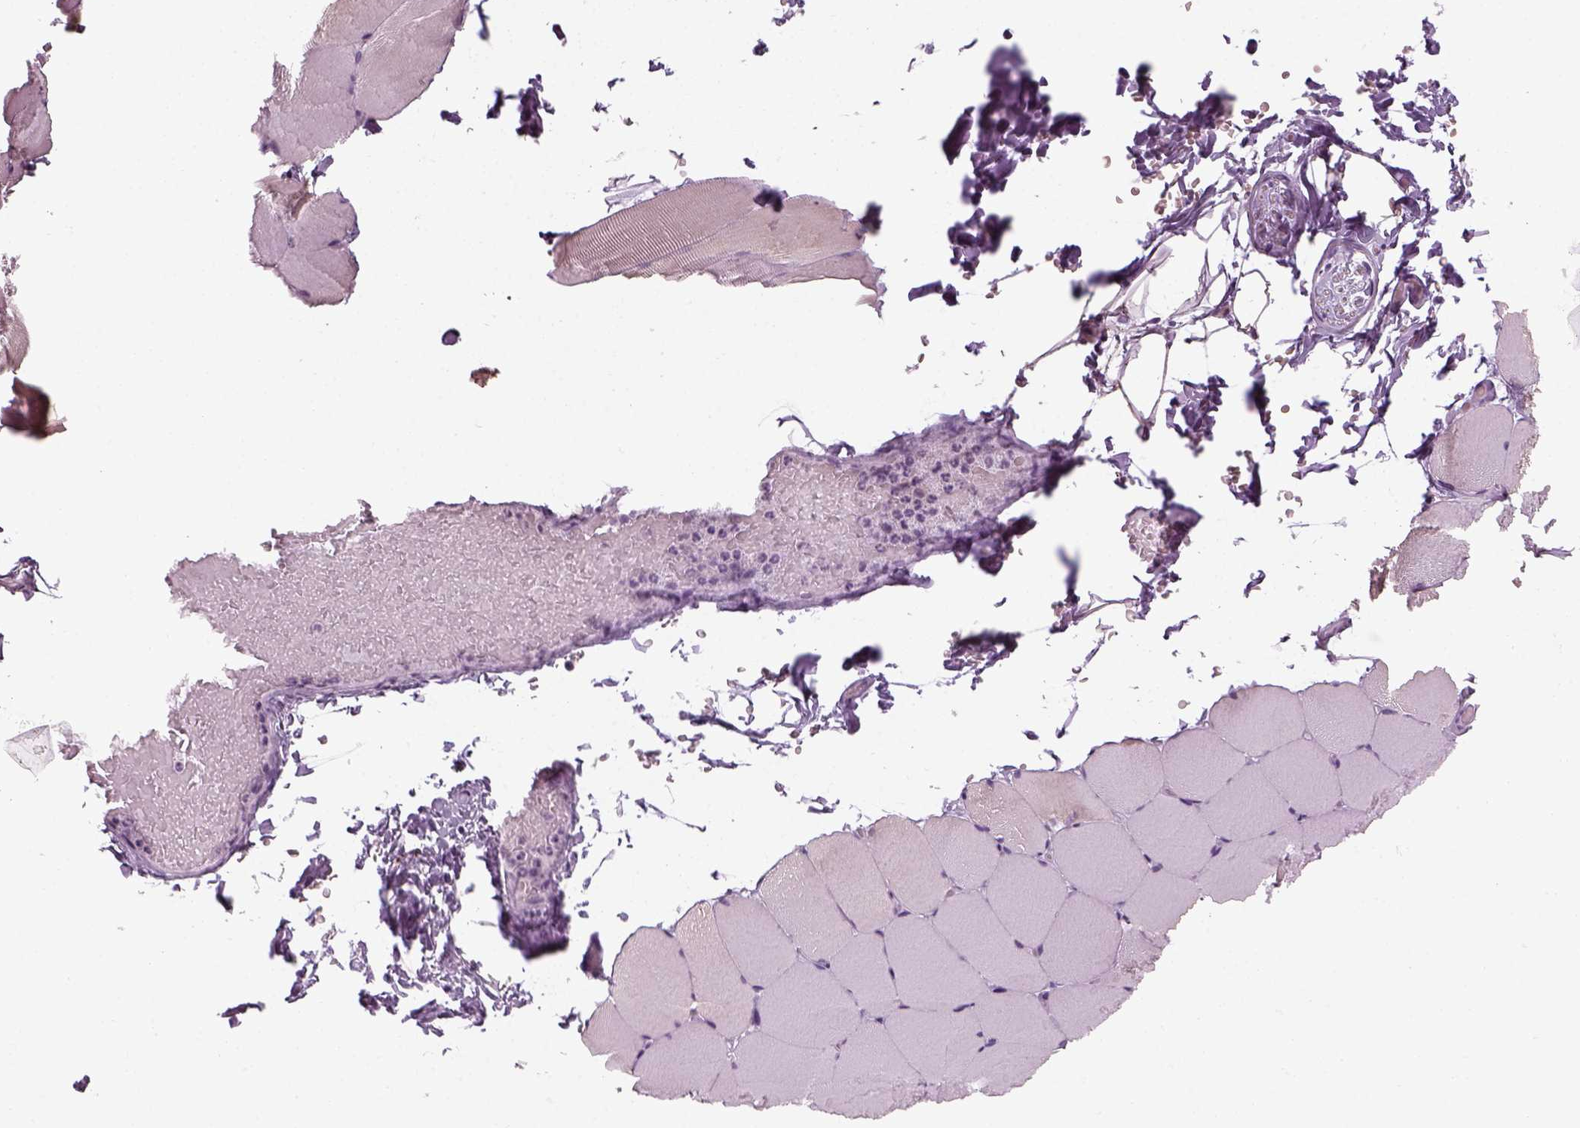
{"staining": {"intensity": "negative", "quantity": "none", "location": "none"}, "tissue": "skeletal muscle", "cell_type": "Myocytes", "image_type": "normal", "snomed": [{"axis": "morphology", "description": "Normal tissue, NOS"}, {"axis": "topography", "description": "Skeletal muscle"}], "caption": "Skeletal muscle was stained to show a protein in brown. There is no significant positivity in myocytes. (DAB (3,3'-diaminobenzidine) immunohistochemistry (IHC) with hematoxylin counter stain).", "gene": "KCNG2", "patient": {"sex": "female", "age": 37}}